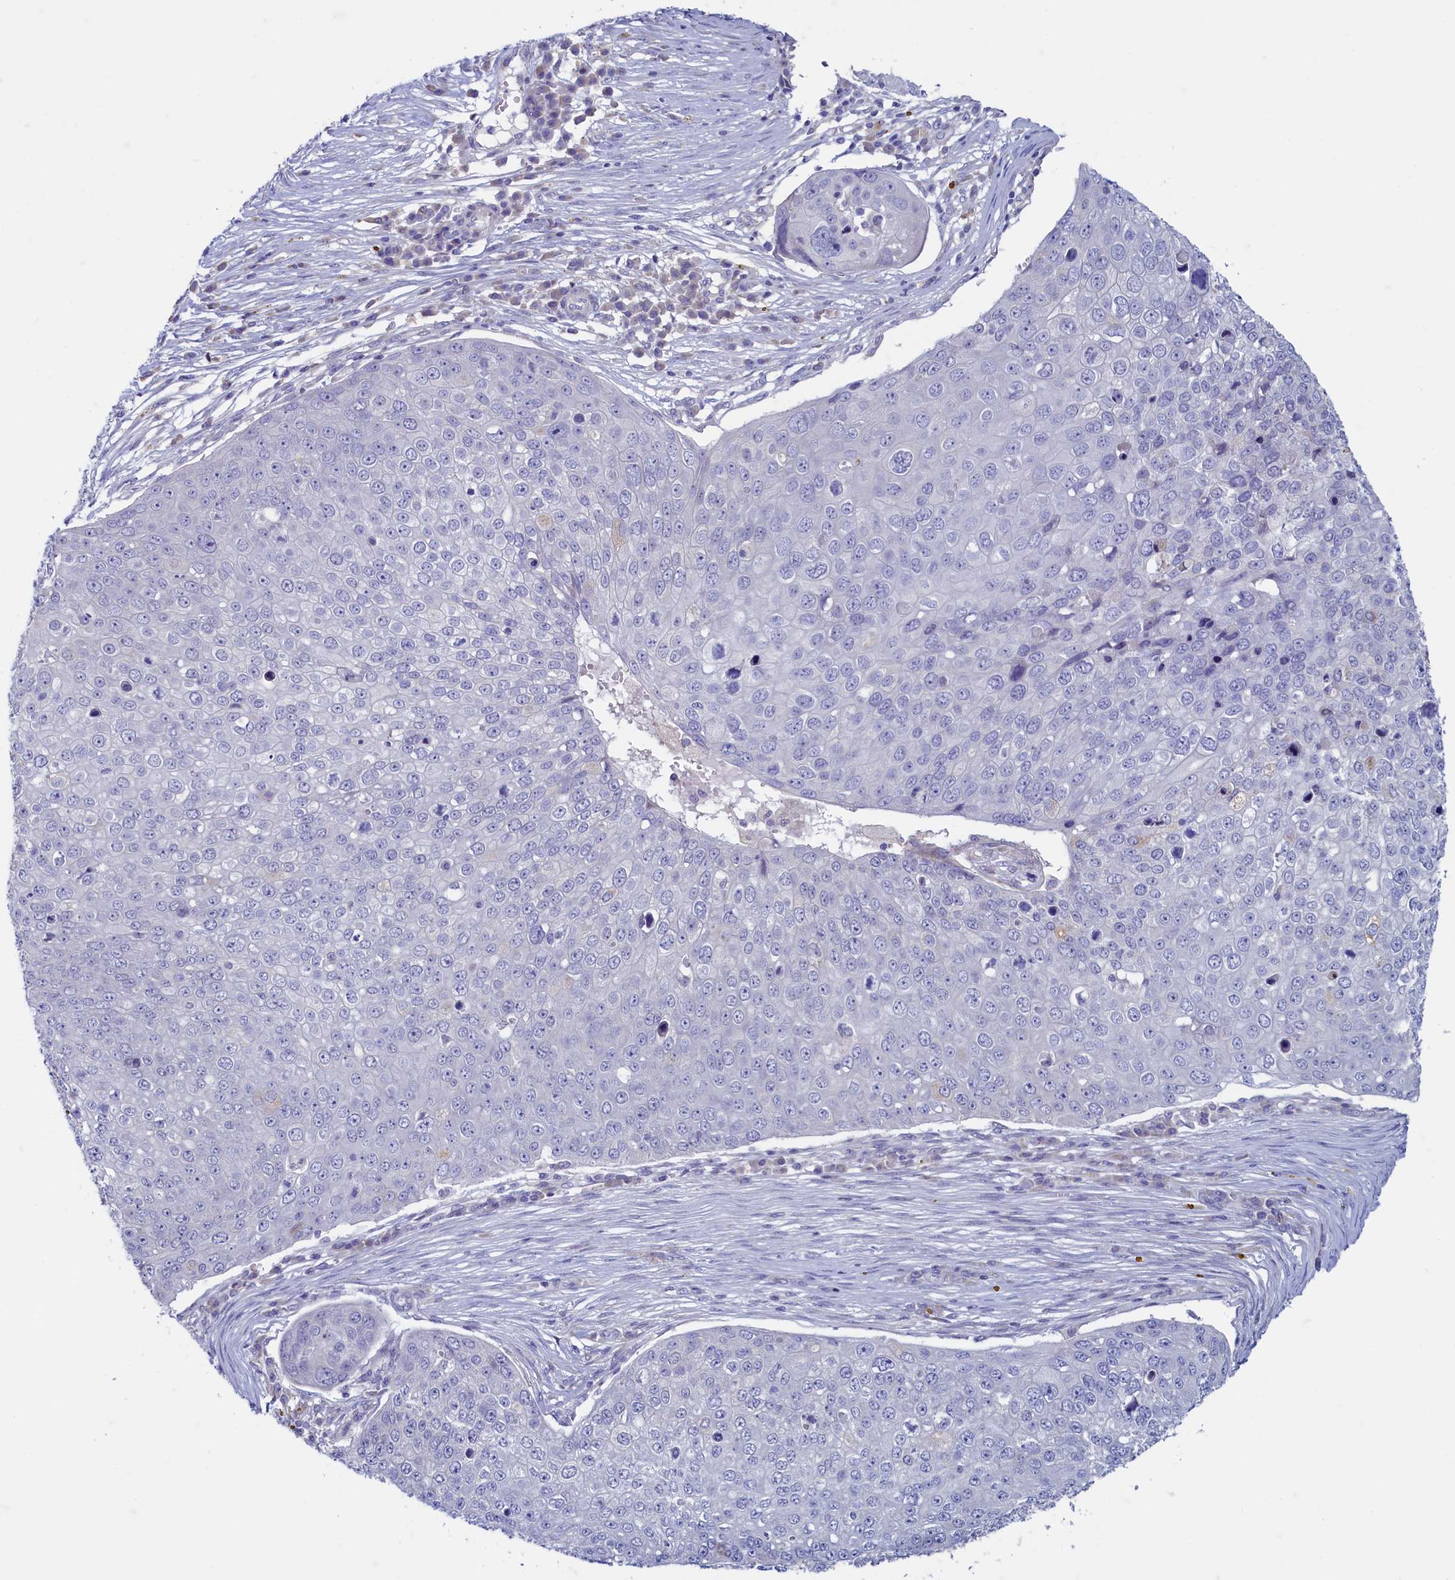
{"staining": {"intensity": "negative", "quantity": "none", "location": "none"}, "tissue": "skin cancer", "cell_type": "Tumor cells", "image_type": "cancer", "snomed": [{"axis": "morphology", "description": "Squamous cell carcinoma, NOS"}, {"axis": "topography", "description": "Skin"}], "caption": "A micrograph of squamous cell carcinoma (skin) stained for a protein displays no brown staining in tumor cells.", "gene": "MAP1LC3A", "patient": {"sex": "male", "age": 71}}